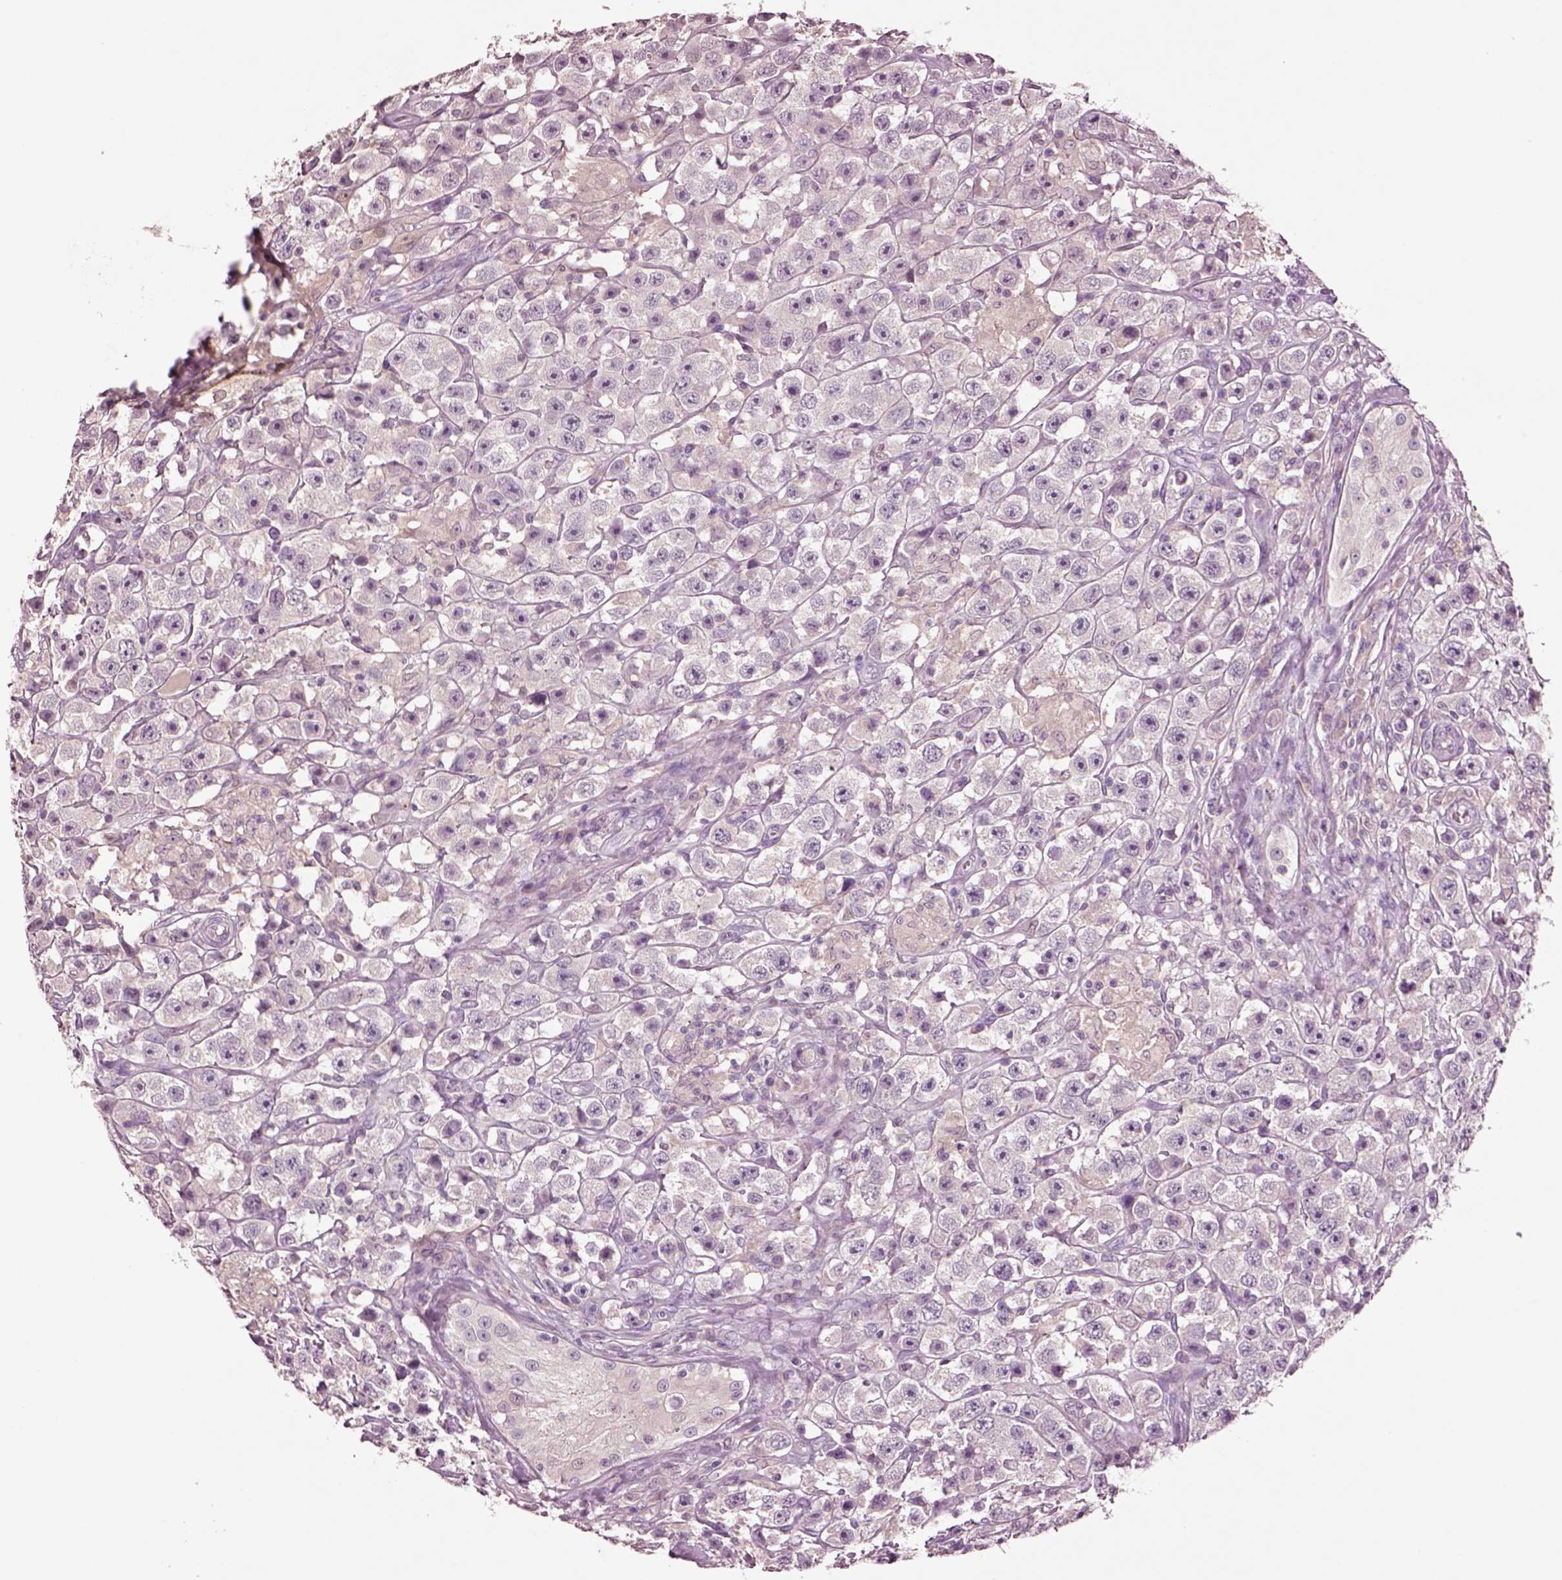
{"staining": {"intensity": "negative", "quantity": "none", "location": "none"}, "tissue": "testis cancer", "cell_type": "Tumor cells", "image_type": "cancer", "snomed": [{"axis": "morphology", "description": "Seminoma, NOS"}, {"axis": "topography", "description": "Testis"}], "caption": "An IHC histopathology image of testis seminoma is shown. There is no staining in tumor cells of testis seminoma. The staining was performed using DAB to visualize the protein expression in brown, while the nuclei were stained in blue with hematoxylin (Magnification: 20x).", "gene": "CLPSL1", "patient": {"sex": "male", "age": 45}}